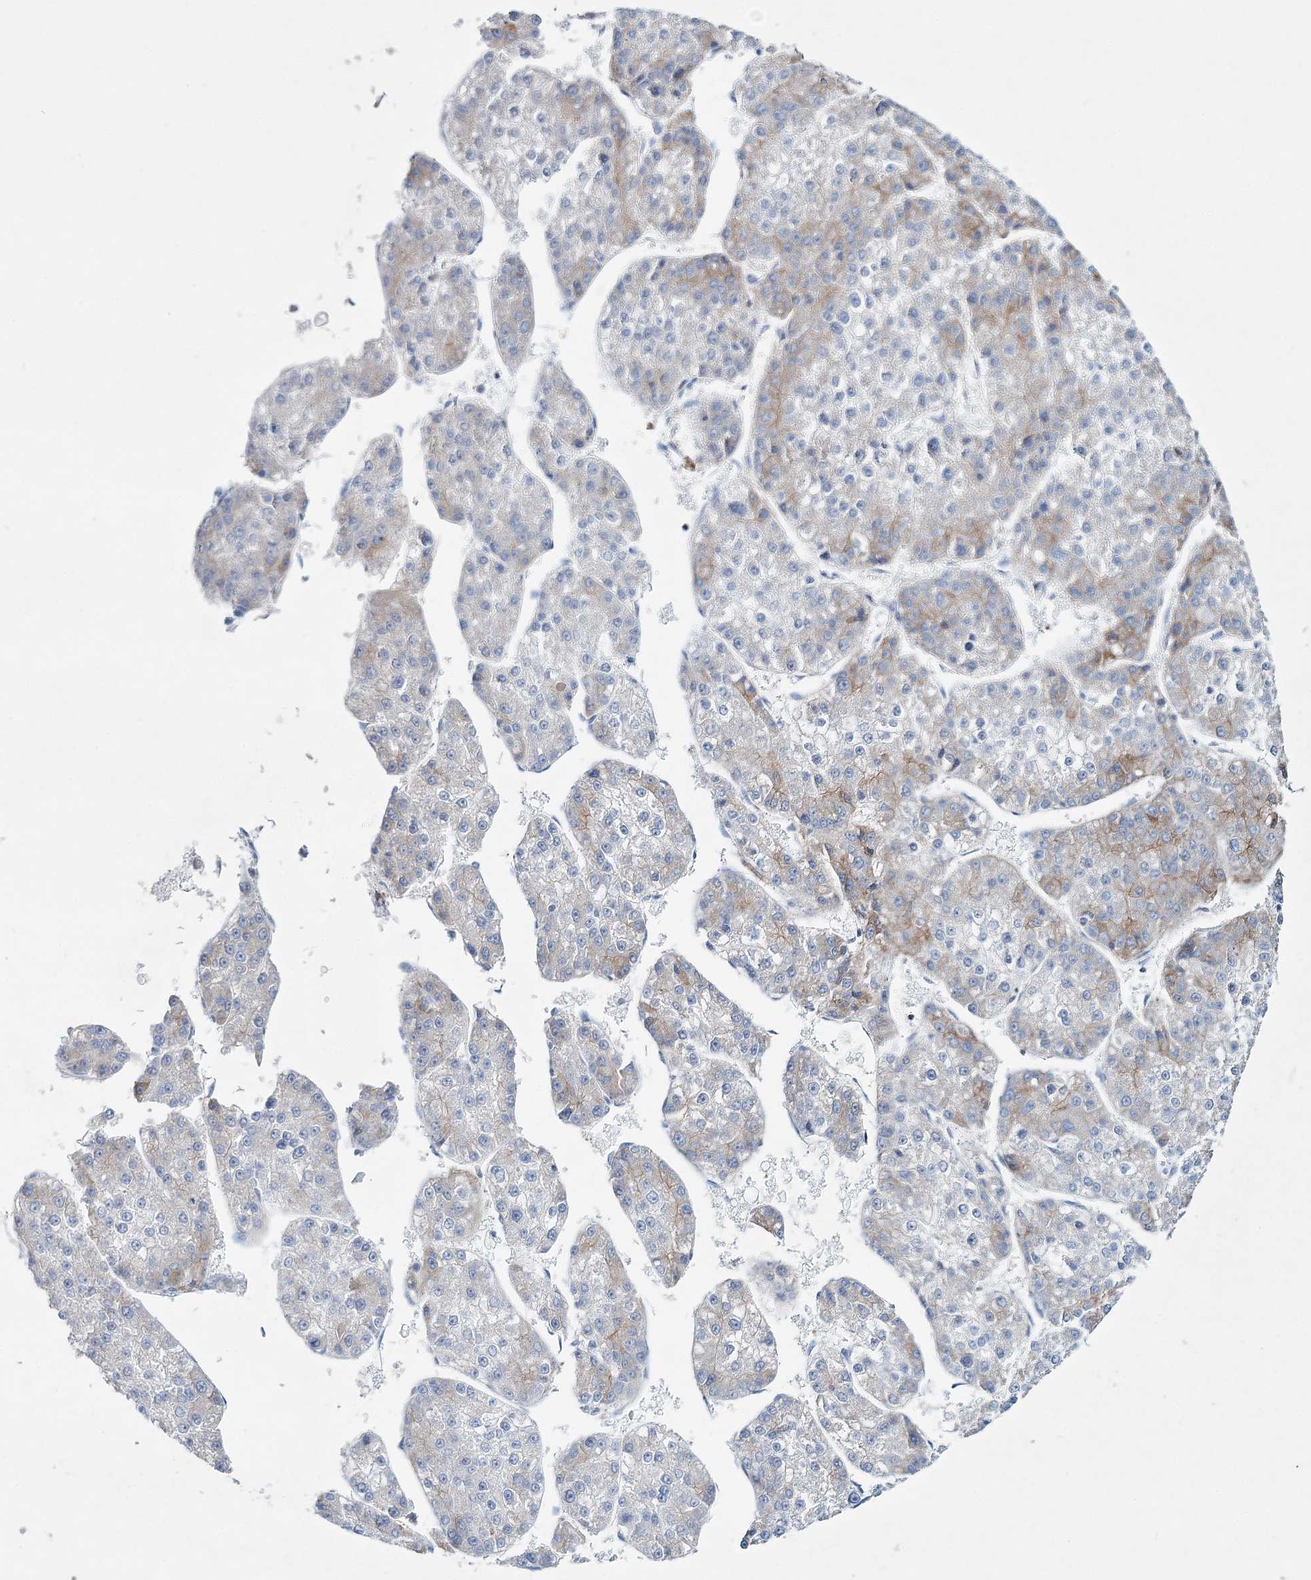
{"staining": {"intensity": "moderate", "quantity": "<25%", "location": "cytoplasmic/membranous"}, "tissue": "liver cancer", "cell_type": "Tumor cells", "image_type": "cancer", "snomed": [{"axis": "morphology", "description": "Carcinoma, Hepatocellular, NOS"}, {"axis": "topography", "description": "Liver"}], "caption": "An immunohistochemistry histopathology image of neoplastic tissue is shown. Protein staining in brown highlights moderate cytoplasmic/membranous positivity in liver cancer within tumor cells.", "gene": "ADGRL1", "patient": {"sex": "female", "age": 73}}